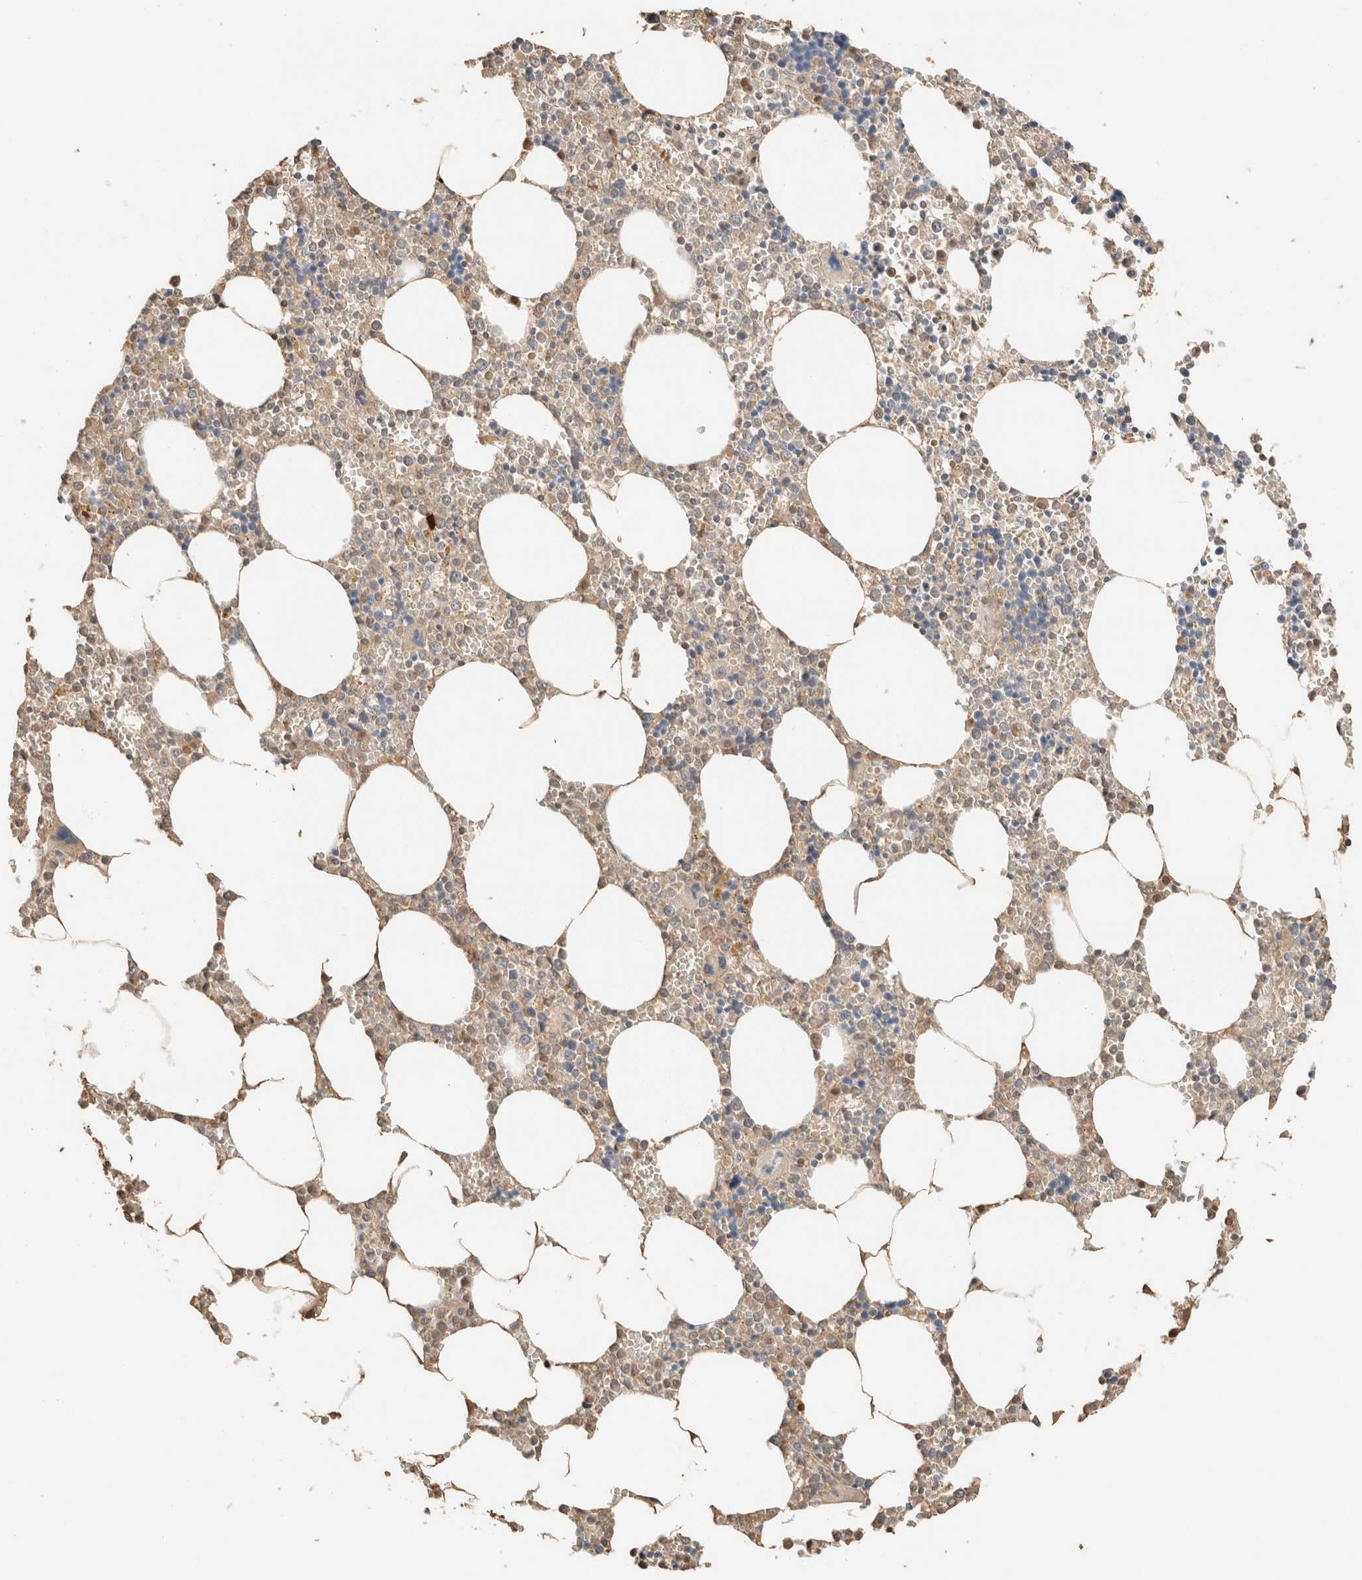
{"staining": {"intensity": "weak", "quantity": ">75%", "location": "cytoplasmic/membranous"}, "tissue": "bone marrow", "cell_type": "Hematopoietic cells", "image_type": "normal", "snomed": [{"axis": "morphology", "description": "Normal tissue, NOS"}, {"axis": "topography", "description": "Bone marrow"}], "caption": "Immunohistochemistry micrograph of normal bone marrow: bone marrow stained using IHC demonstrates low levels of weak protein expression localized specifically in the cytoplasmic/membranous of hematopoietic cells, appearing as a cytoplasmic/membranous brown color.", "gene": "TUBD1", "patient": {"sex": "male", "age": 70}}